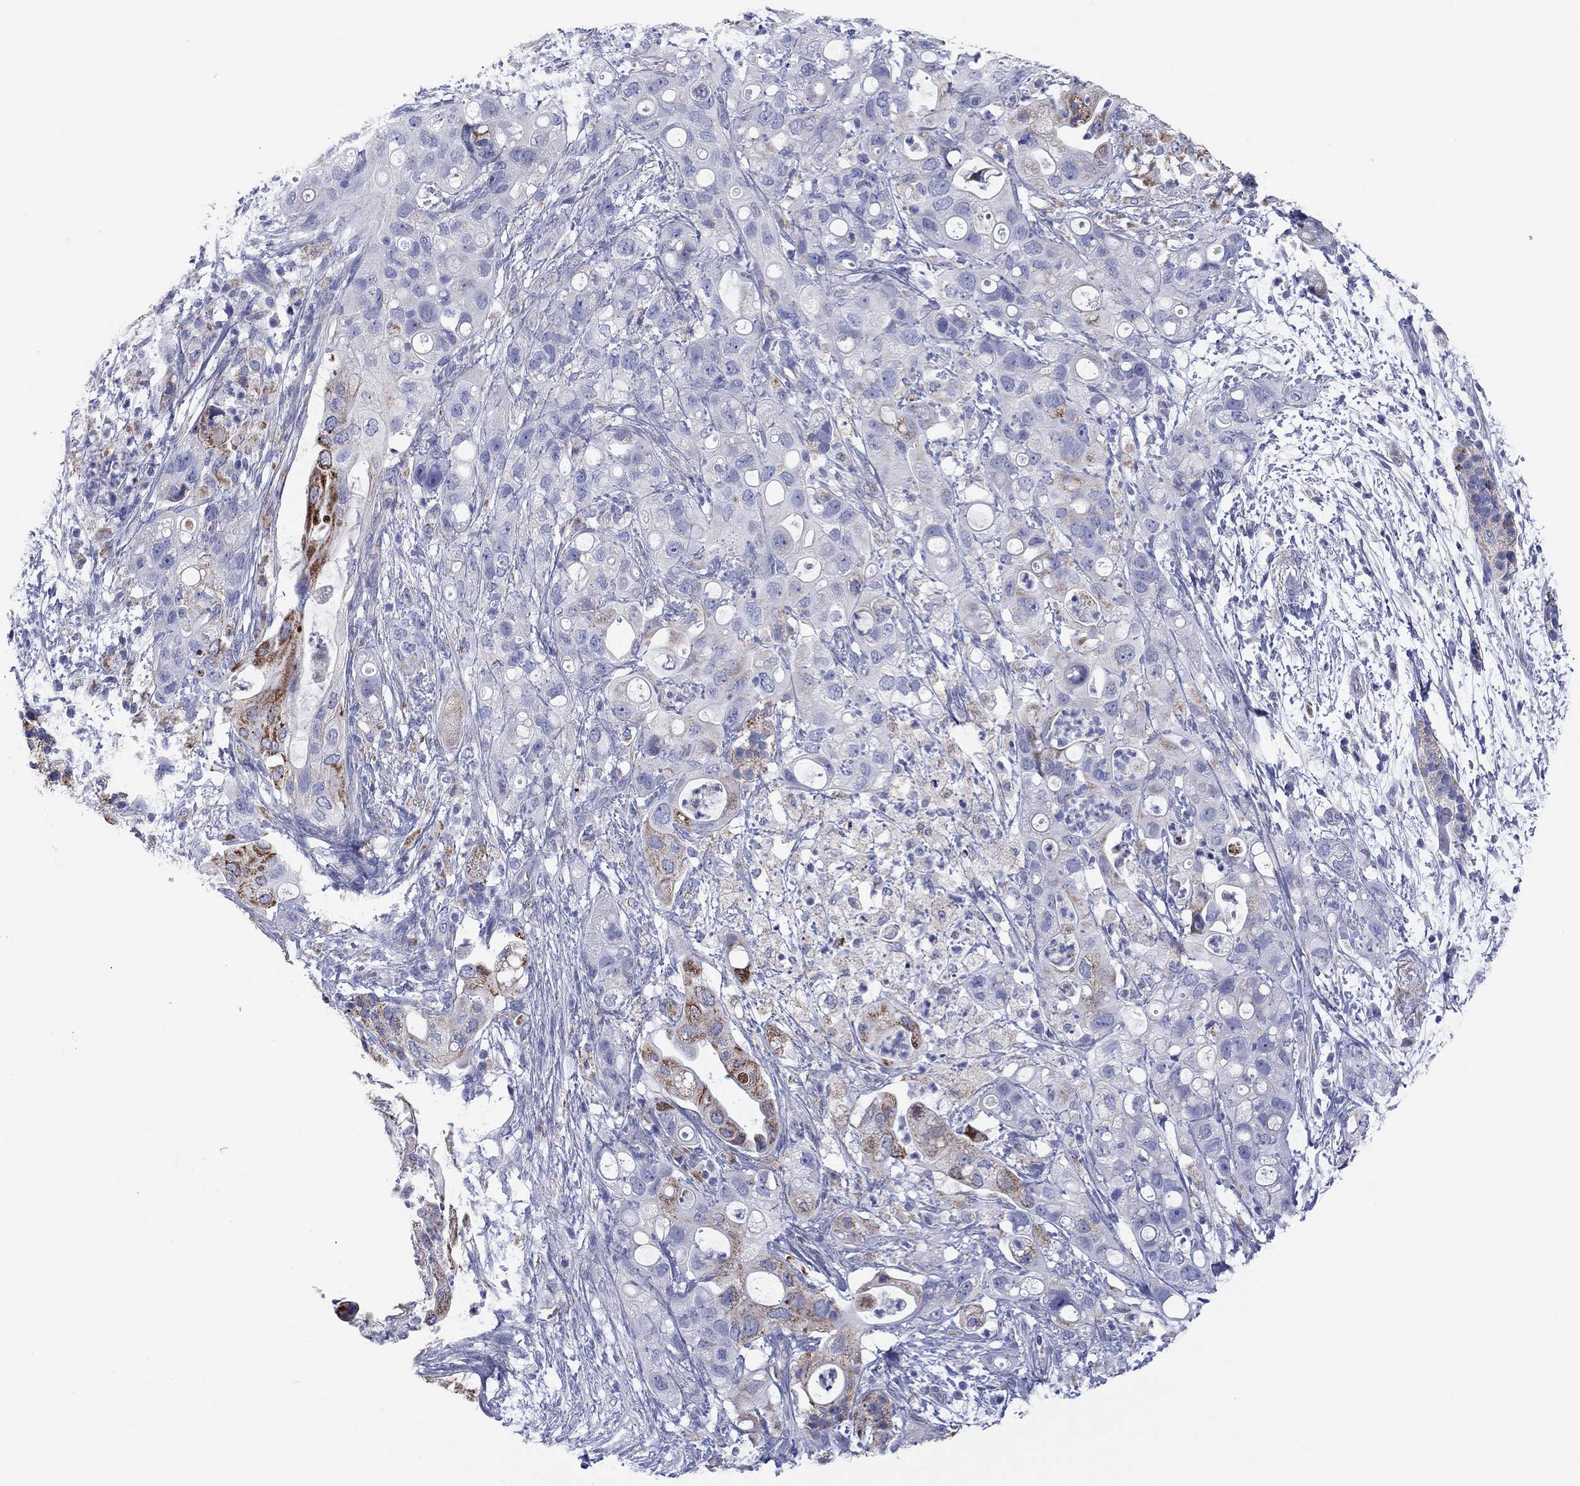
{"staining": {"intensity": "strong", "quantity": "<25%", "location": "cytoplasmic/membranous"}, "tissue": "pancreatic cancer", "cell_type": "Tumor cells", "image_type": "cancer", "snomed": [{"axis": "morphology", "description": "Adenocarcinoma, NOS"}, {"axis": "topography", "description": "Pancreas"}], "caption": "Brown immunohistochemical staining in human pancreatic cancer exhibits strong cytoplasmic/membranous expression in about <25% of tumor cells.", "gene": "MGST3", "patient": {"sex": "female", "age": 72}}